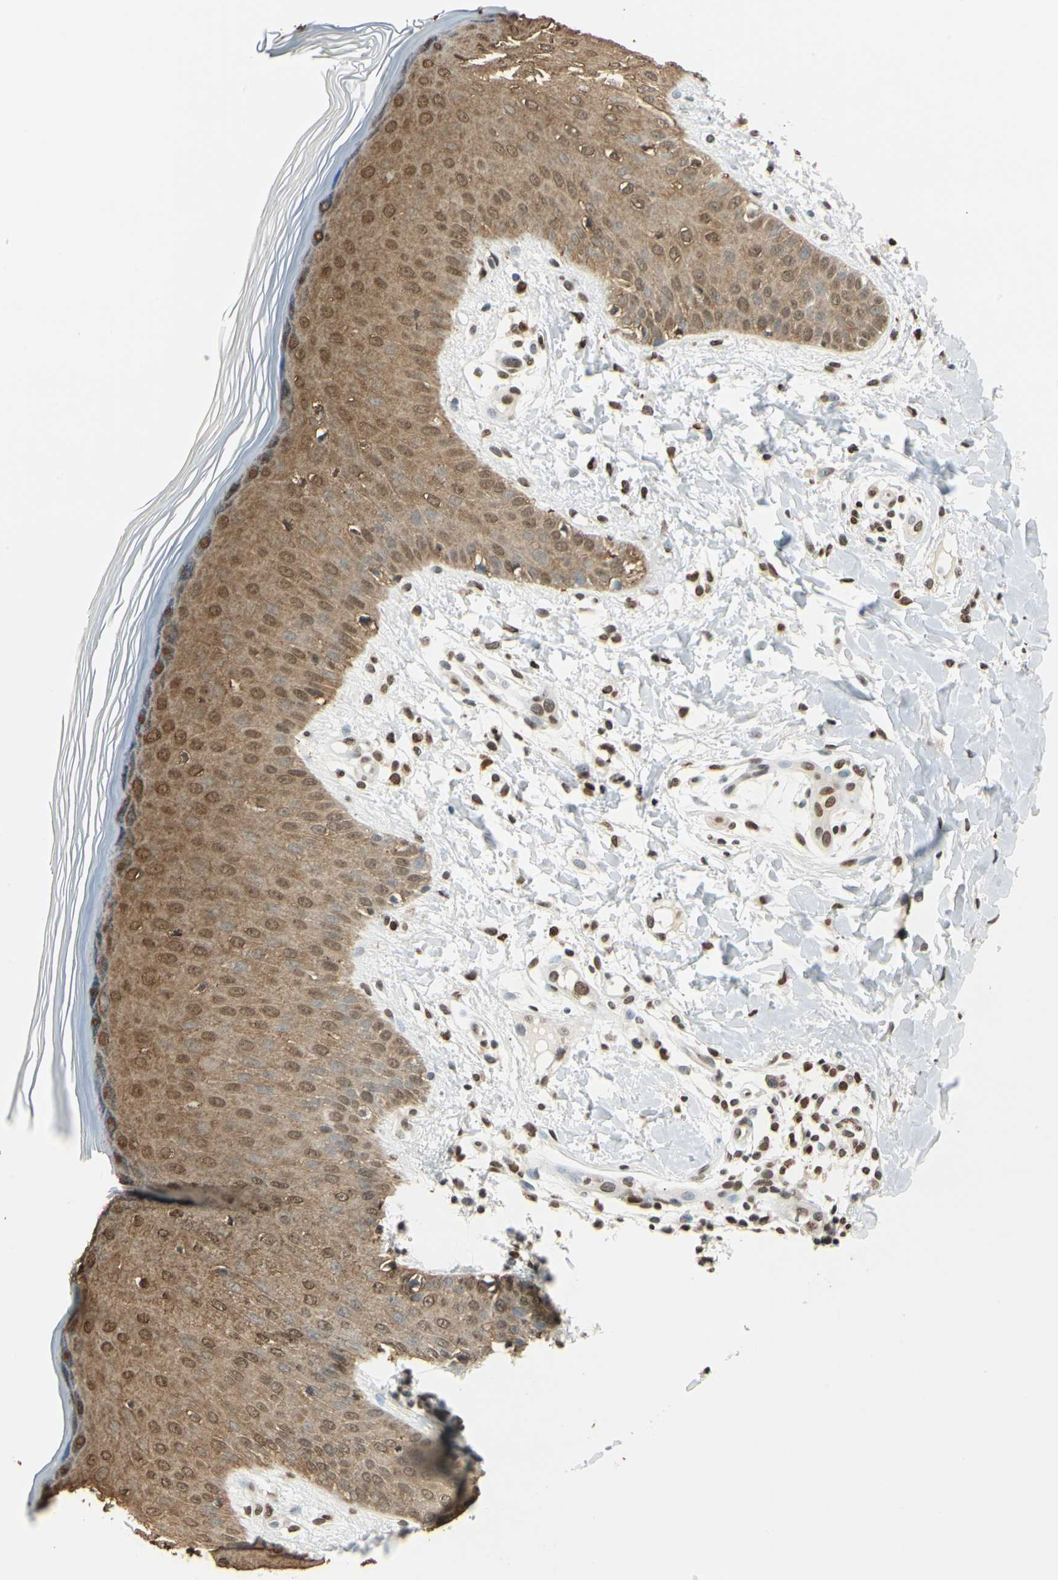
{"staining": {"intensity": "strong", "quantity": ">75%", "location": "cytoplasmic/membranous"}, "tissue": "skin", "cell_type": "Epidermal cells", "image_type": "normal", "snomed": [{"axis": "morphology", "description": "Normal tissue, NOS"}, {"axis": "morphology", "description": "Inflammation, NOS"}, {"axis": "topography", "description": "Soft tissue"}, {"axis": "topography", "description": "Anal"}], "caption": "Normal skin displays strong cytoplasmic/membranous positivity in about >75% of epidermal cells.", "gene": "FANCG", "patient": {"sex": "female", "age": 15}}